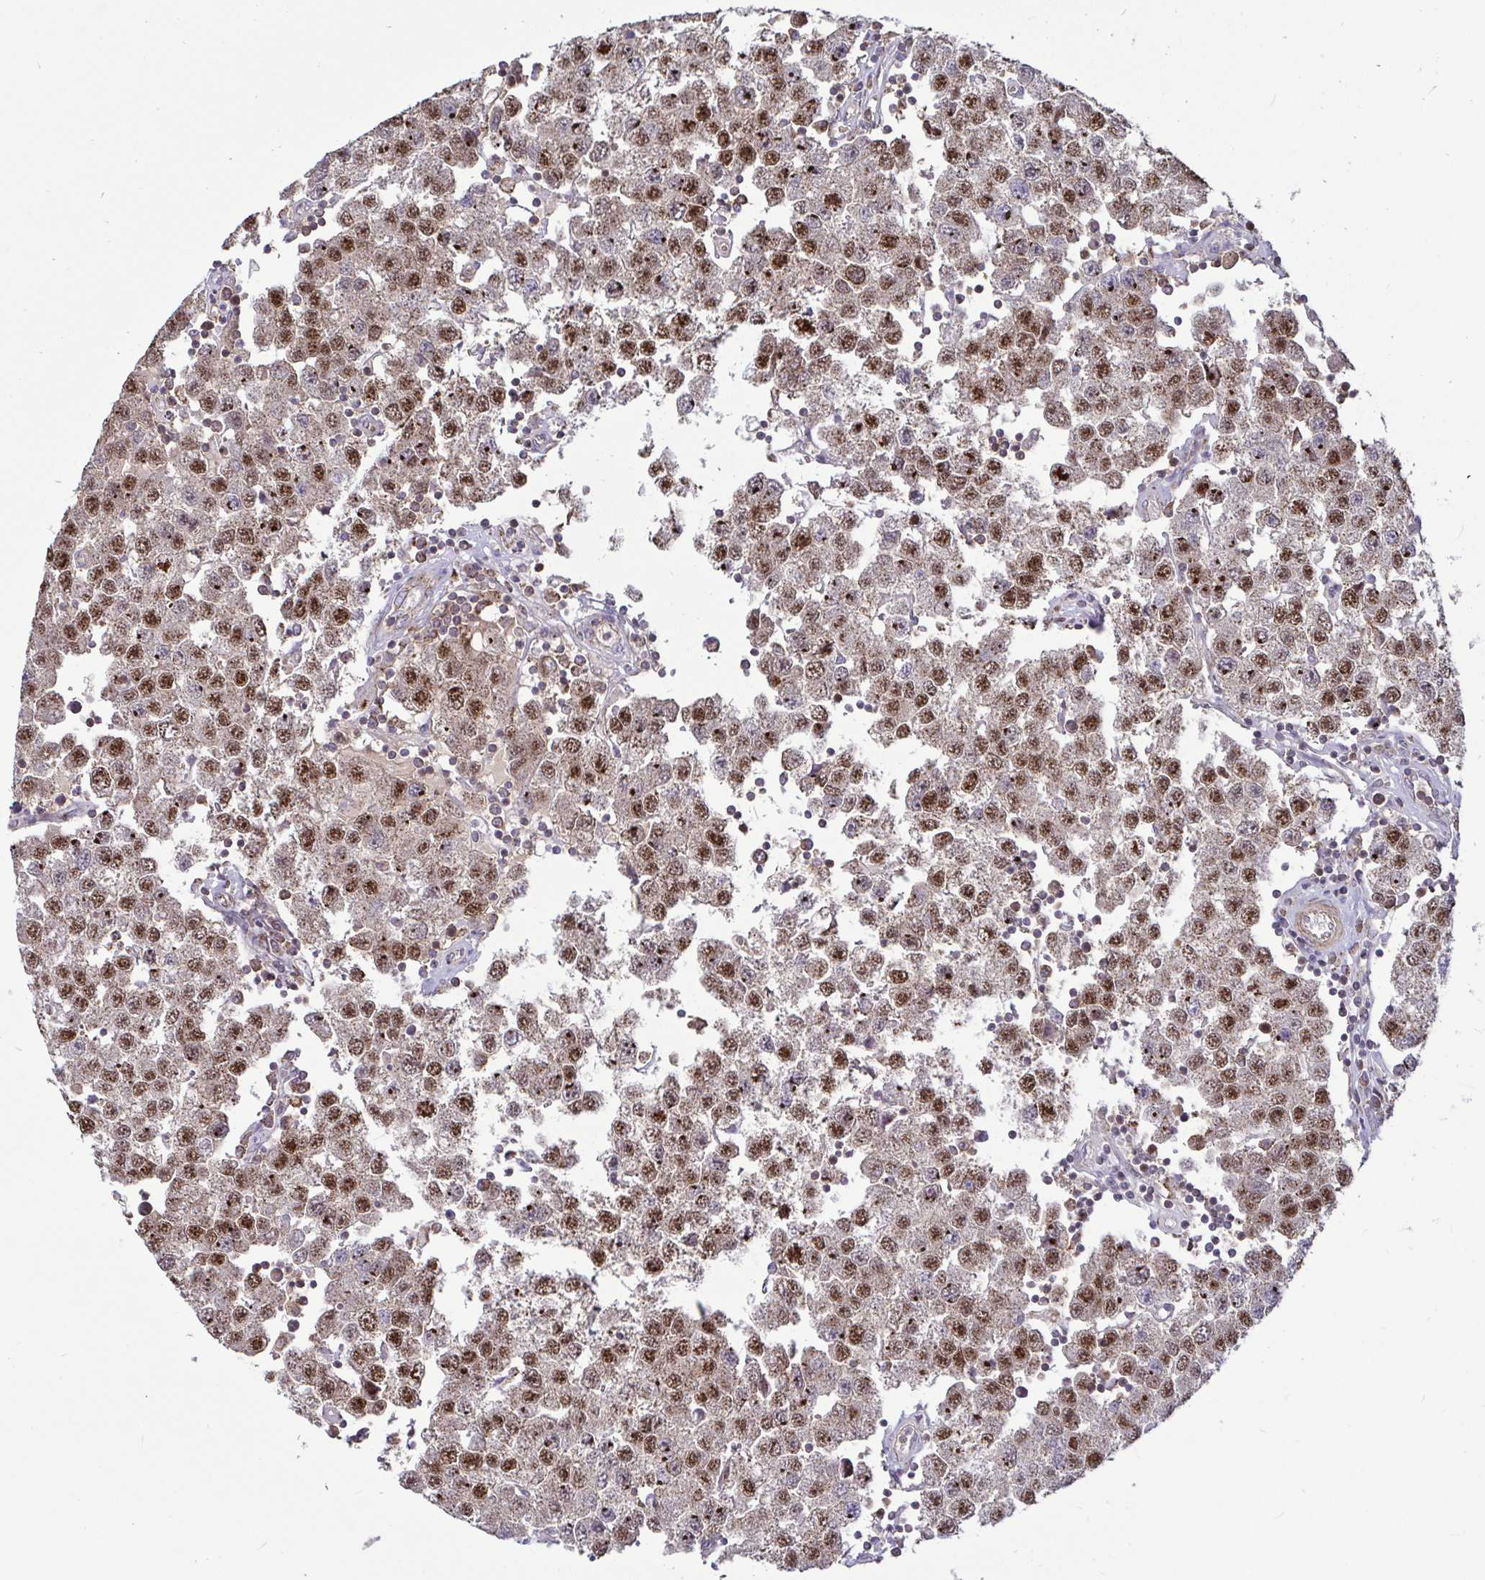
{"staining": {"intensity": "moderate", "quantity": ">75%", "location": "nuclear"}, "tissue": "testis cancer", "cell_type": "Tumor cells", "image_type": "cancer", "snomed": [{"axis": "morphology", "description": "Seminoma, NOS"}, {"axis": "topography", "description": "Testis"}], "caption": "A brown stain shows moderate nuclear staining of a protein in human seminoma (testis) tumor cells.", "gene": "SPRY1", "patient": {"sex": "male", "age": 34}}